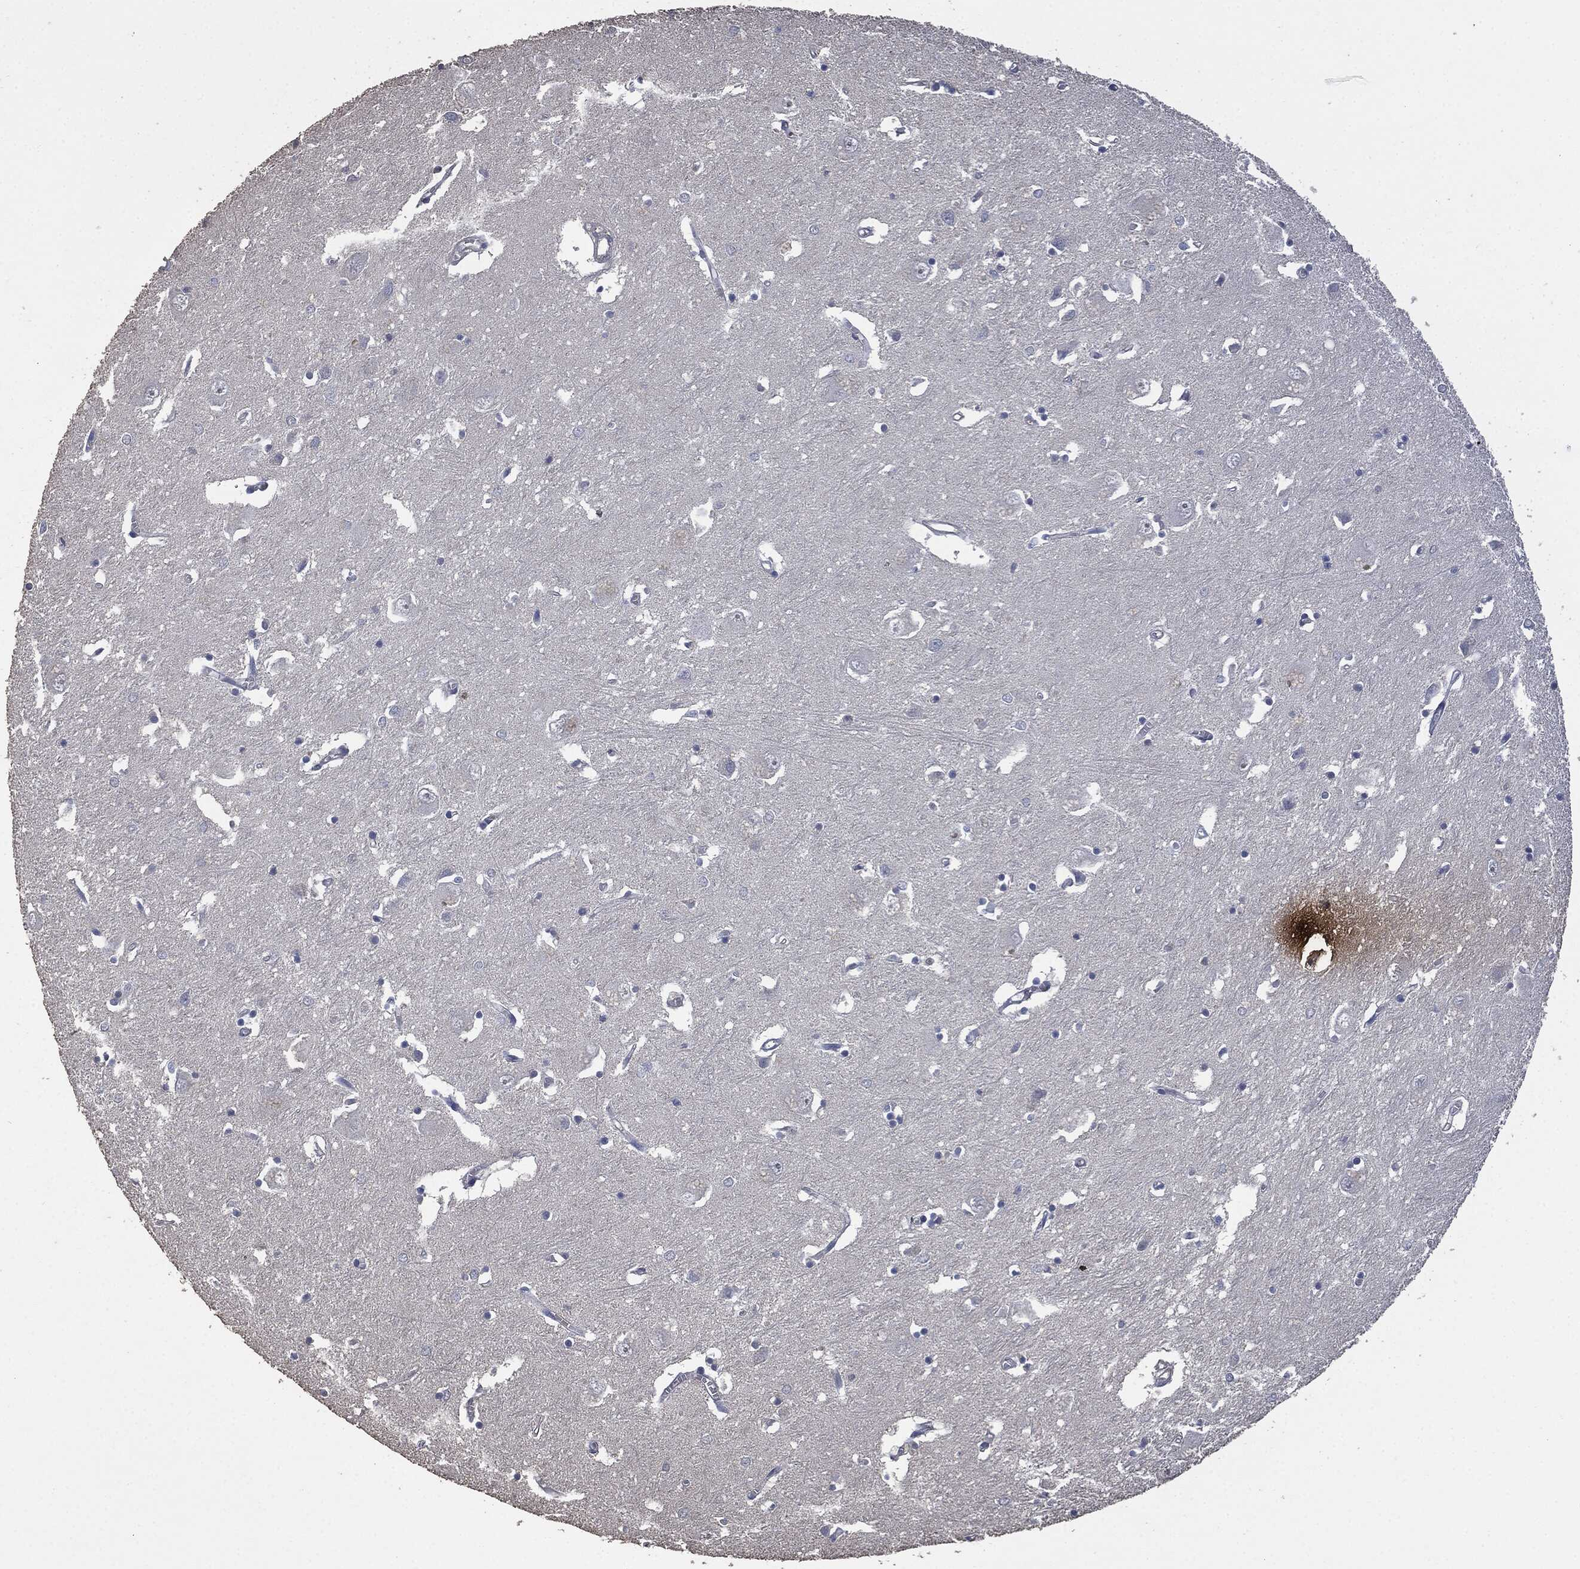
{"staining": {"intensity": "strong", "quantity": "<25%", "location": "cytoplasmic/membranous,nuclear"}, "tissue": "caudate", "cell_type": "Glial cells", "image_type": "normal", "snomed": [{"axis": "morphology", "description": "Normal tissue, NOS"}, {"axis": "topography", "description": "Lateral ventricle wall"}], "caption": "Caudate stained with DAB (3,3'-diaminobenzidine) immunohistochemistry exhibits medium levels of strong cytoplasmic/membranous,nuclear expression in about <25% of glial cells. Nuclei are stained in blue.", "gene": "MSLN", "patient": {"sex": "male", "age": 54}}